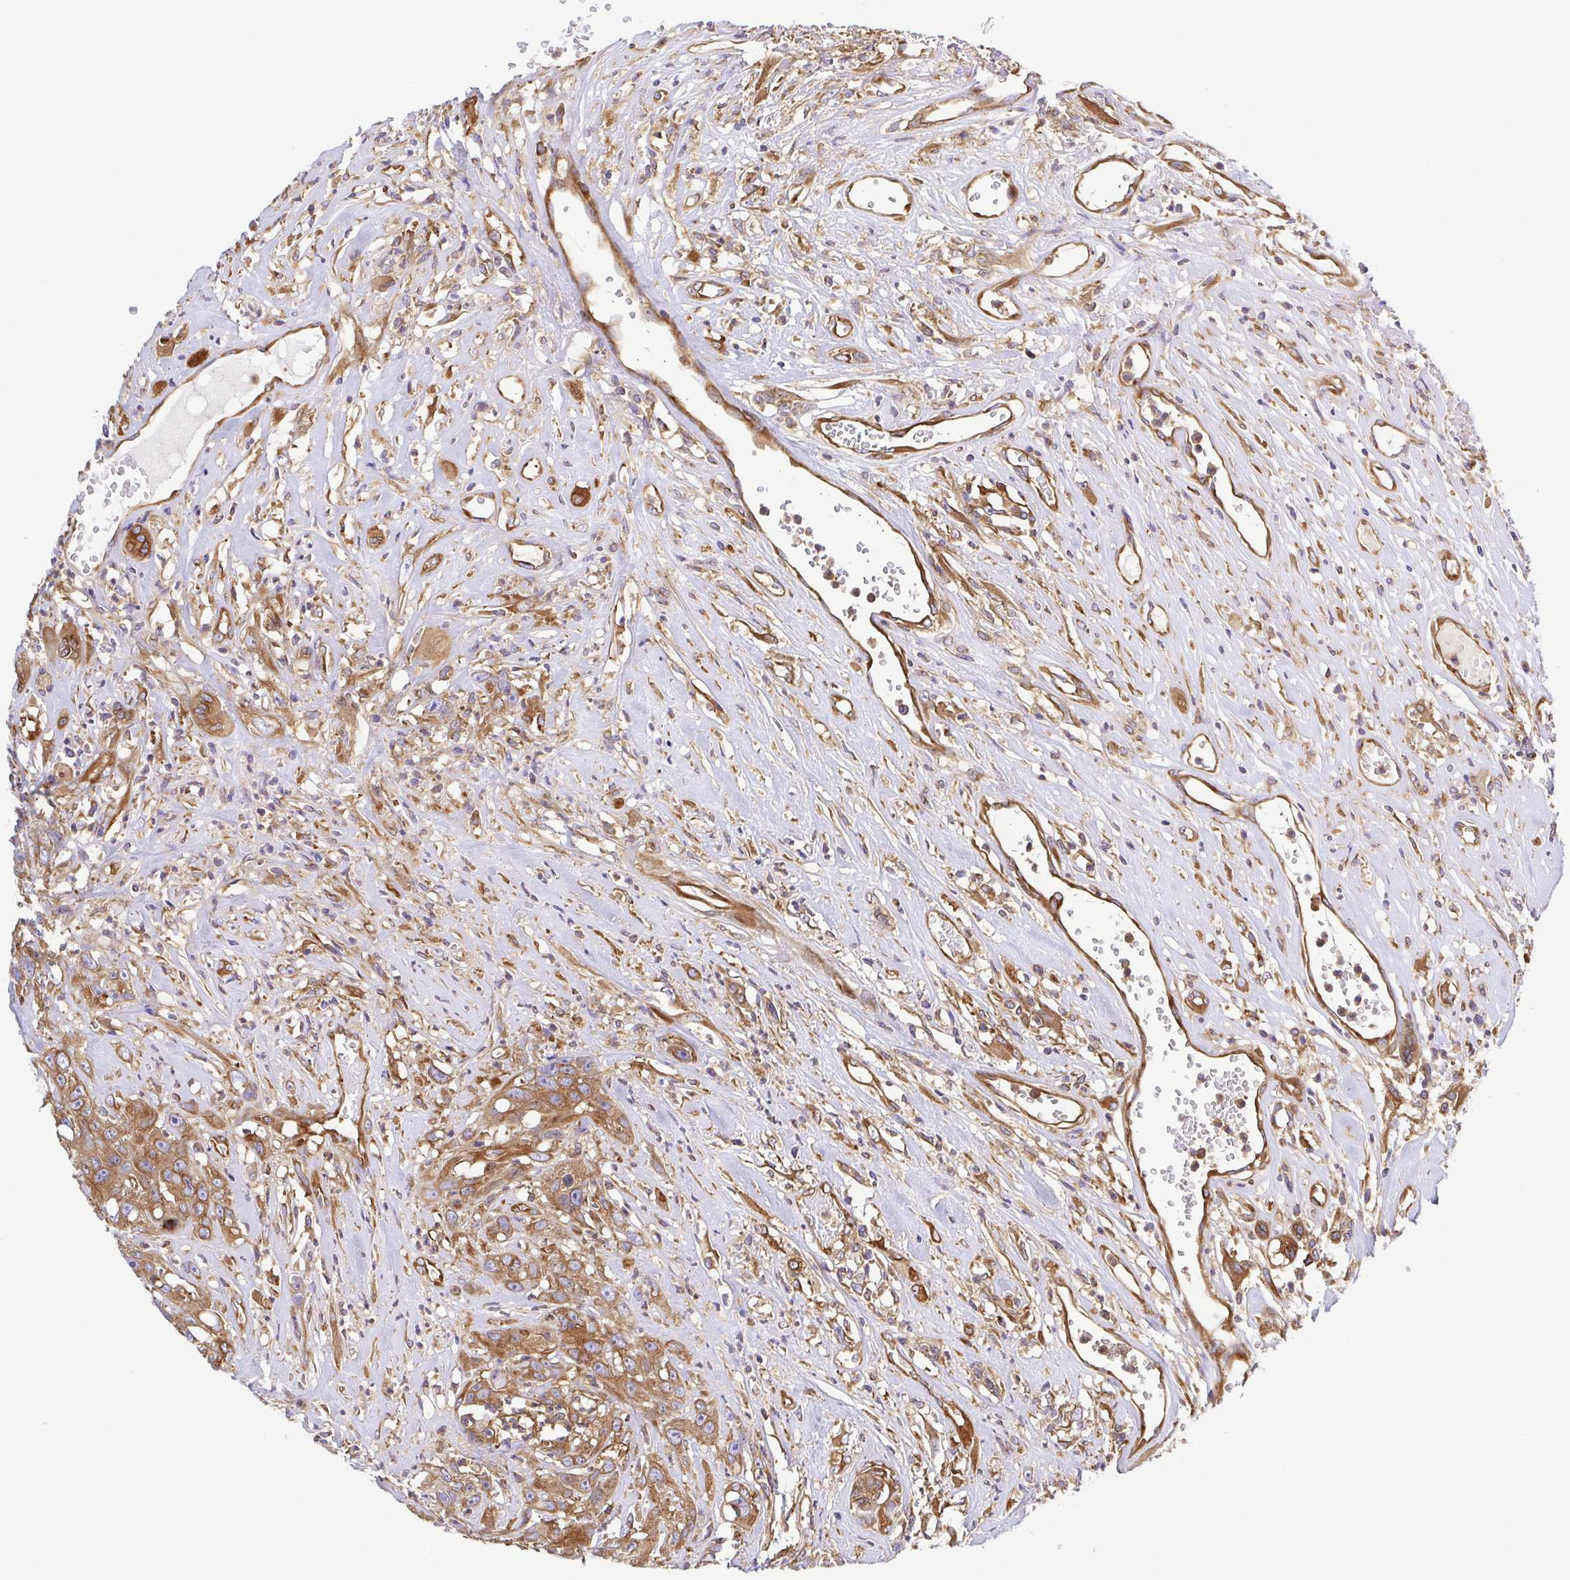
{"staining": {"intensity": "moderate", "quantity": ">75%", "location": "cytoplasmic/membranous"}, "tissue": "head and neck cancer", "cell_type": "Tumor cells", "image_type": "cancer", "snomed": [{"axis": "morphology", "description": "Squamous cell carcinoma, NOS"}, {"axis": "topography", "description": "Head-Neck"}], "caption": "Immunohistochemical staining of human head and neck cancer shows moderate cytoplasmic/membranous protein staining in about >75% of tumor cells.", "gene": "KIF5B", "patient": {"sex": "male", "age": 57}}